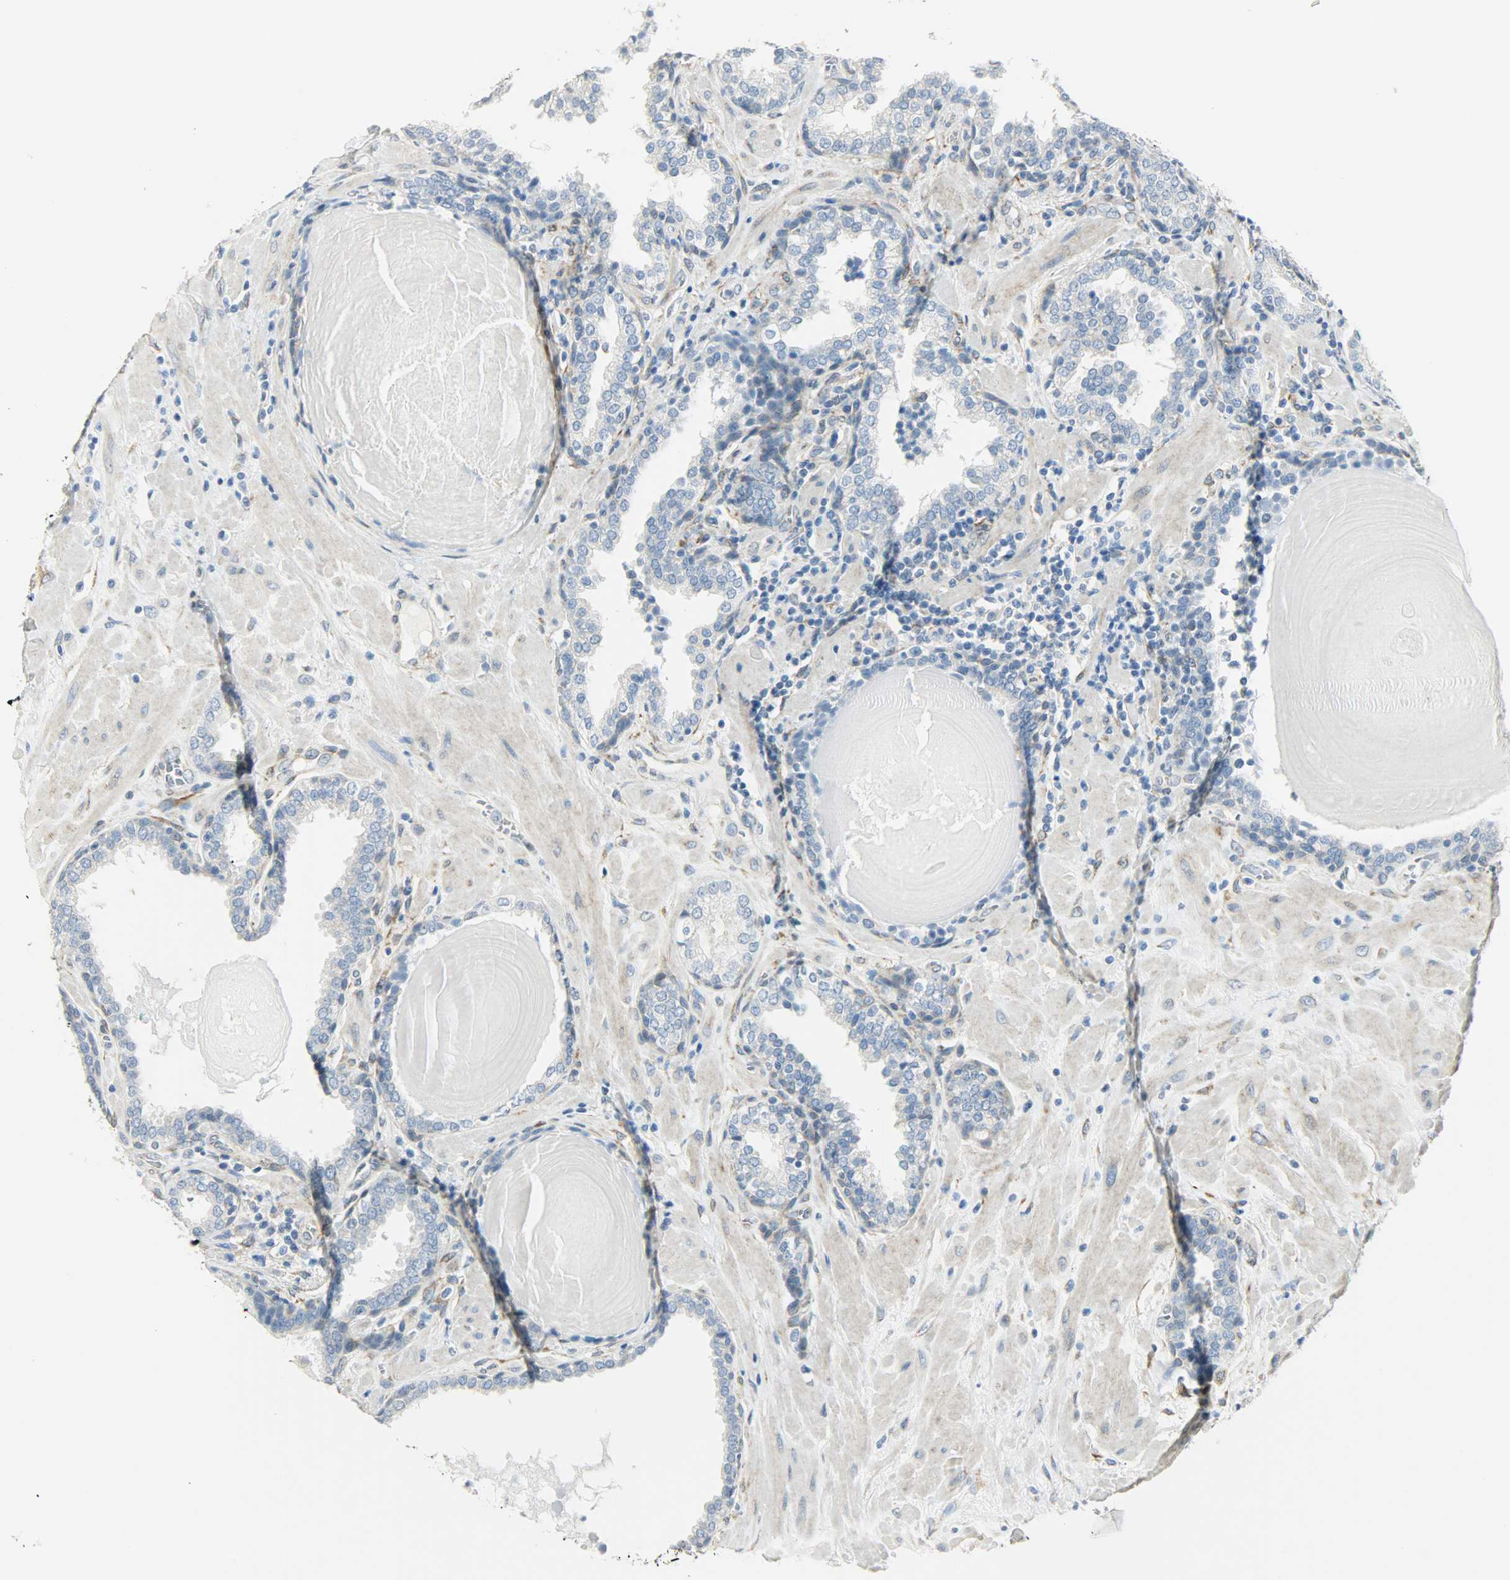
{"staining": {"intensity": "negative", "quantity": "none", "location": "none"}, "tissue": "prostate", "cell_type": "Glandular cells", "image_type": "normal", "snomed": [{"axis": "morphology", "description": "Normal tissue, NOS"}, {"axis": "topography", "description": "Prostate"}], "caption": "This is a histopathology image of immunohistochemistry staining of normal prostate, which shows no staining in glandular cells. (Brightfield microscopy of DAB (3,3'-diaminobenzidine) IHC at high magnification).", "gene": "PKD2", "patient": {"sex": "male", "age": 51}}